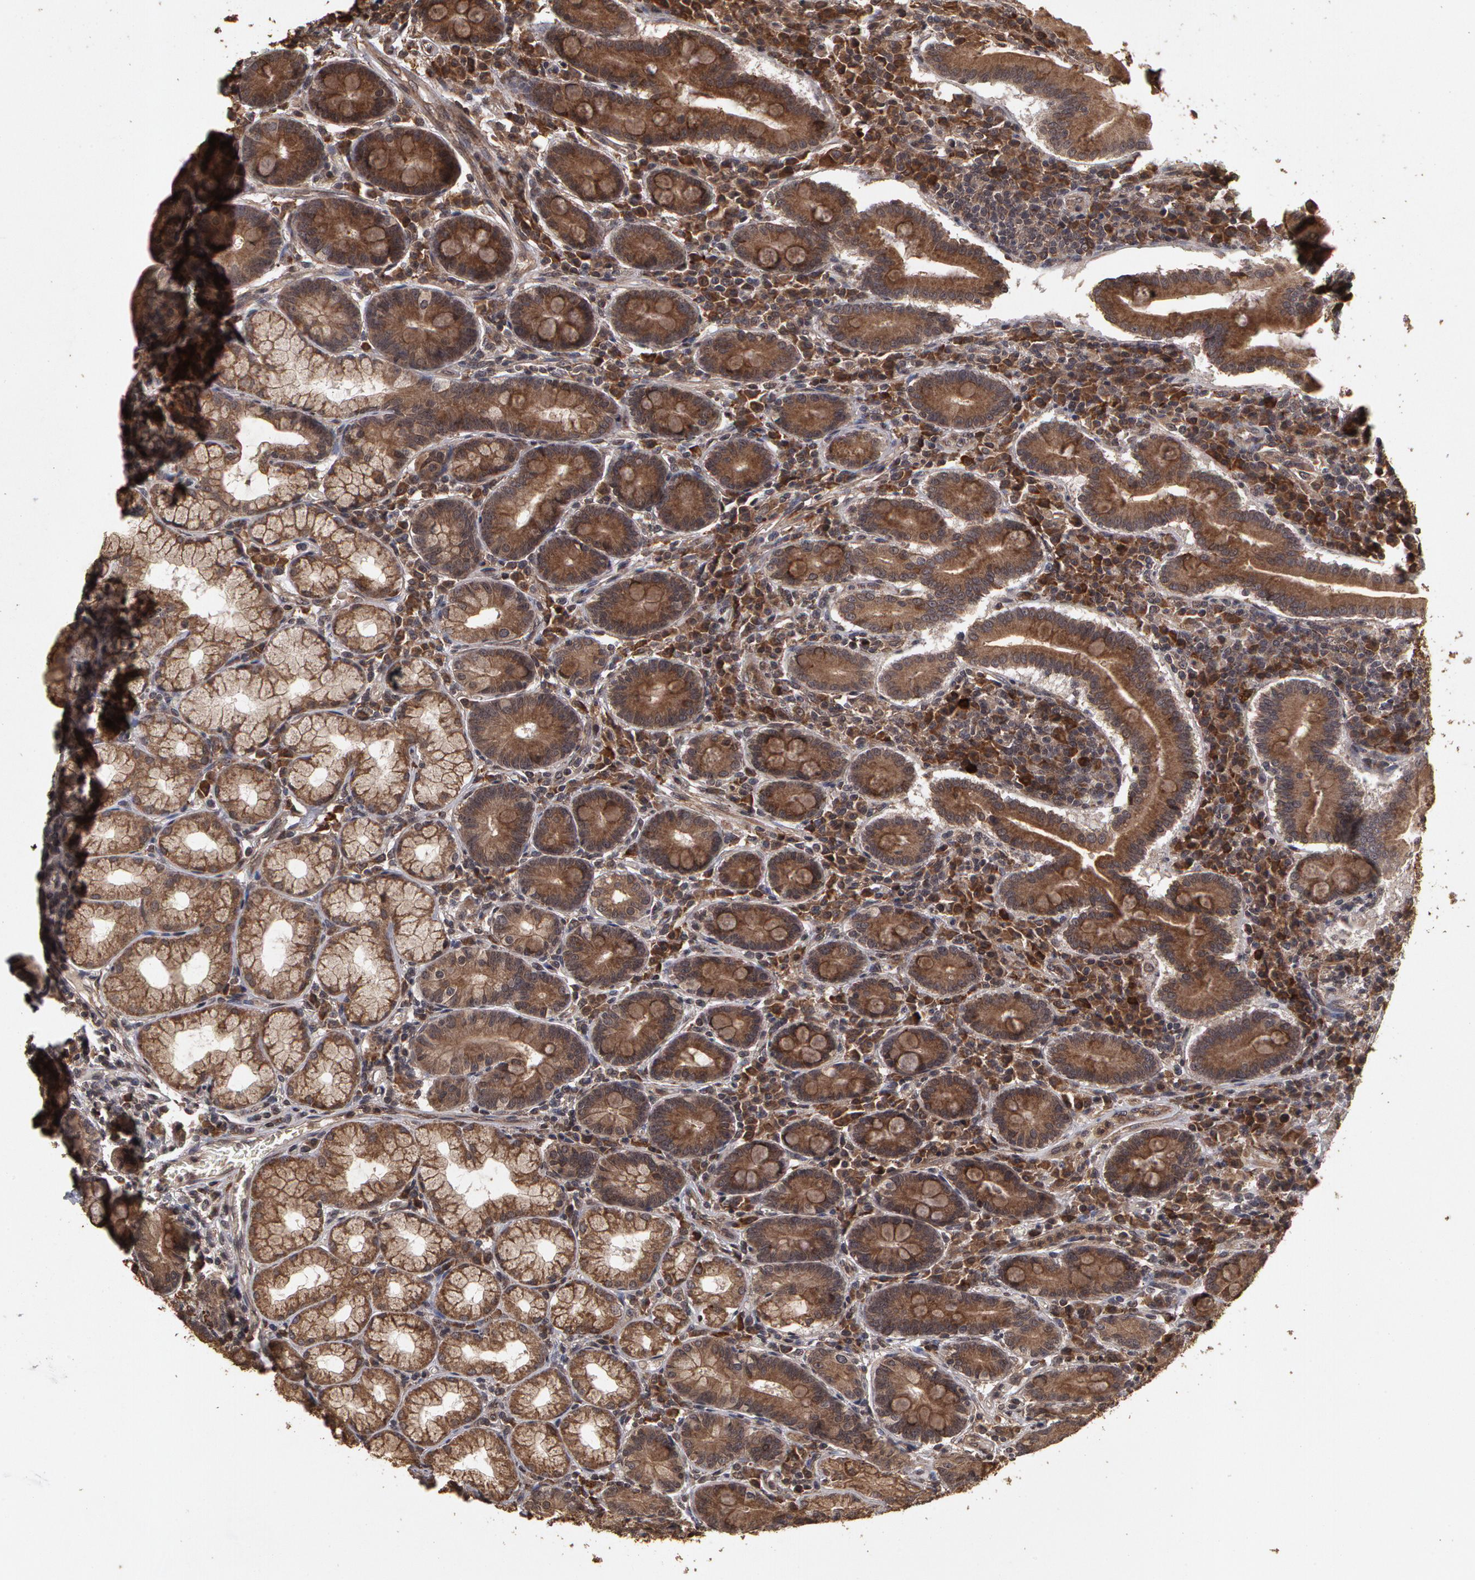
{"staining": {"intensity": "moderate", "quantity": ">75%", "location": "cytoplasmic/membranous"}, "tissue": "duodenum", "cell_type": "Glandular cells", "image_type": "normal", "snomed": [{"axis": "morphology", "description": "Normal tissue, NOS"}, {"axis": "topography", "description": "Duodenum"}], "caption": "High-magnification brightfield microscopy of unremarkable duodenum stained with DAB (3,3'-diaminobenzidine) (brown) and counterstained with hematoxylin (blue). glandular cells exhibit moderate cytoplasmic/membranous positivity is seen in approximately>75% of cells. (IHC, brightfield microscopy, high magnification).", "gene": "CALR", "patient": {"sex": "male", "age": 50}}